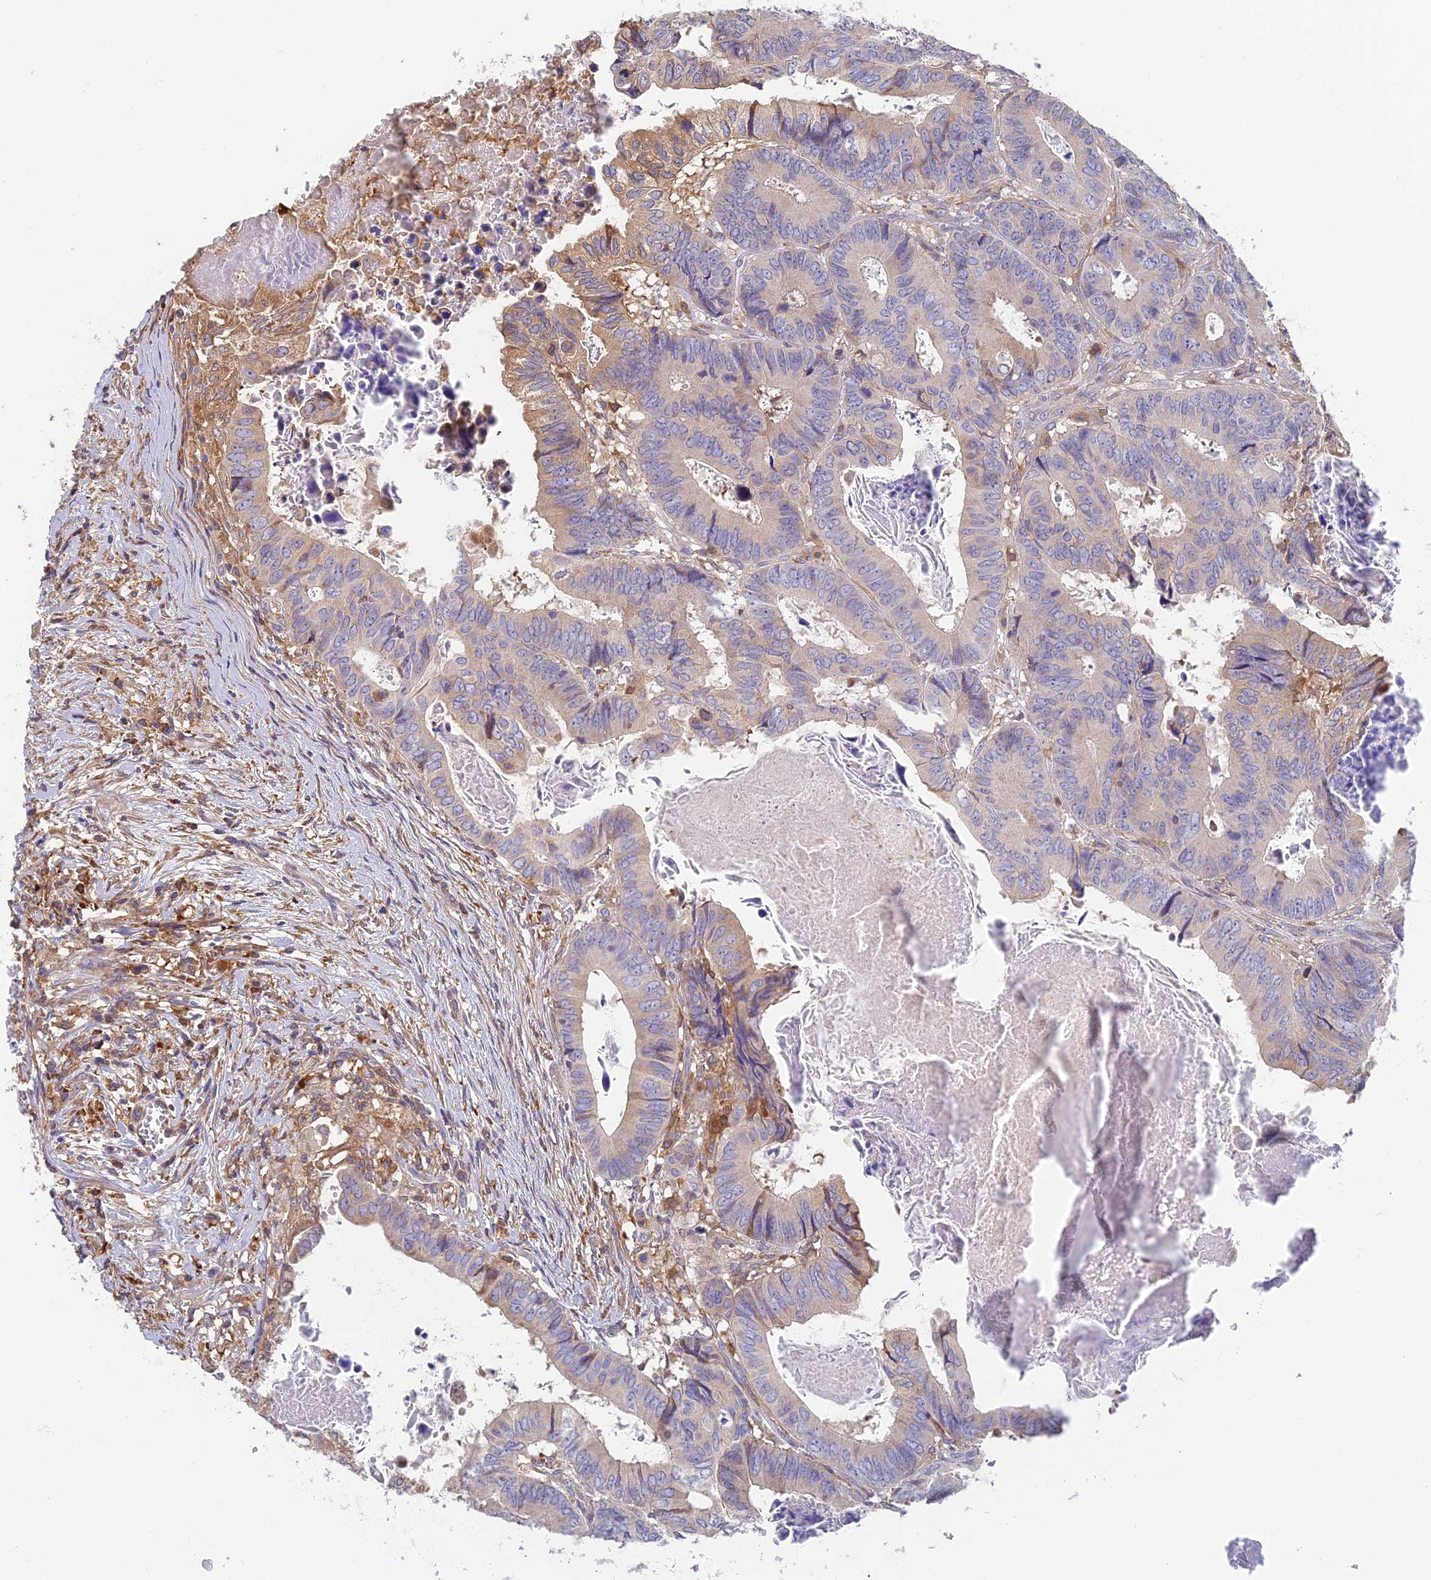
{"staining": {"intensity": "weak", "quantity": "<25%", "location": "cytoplasmic/membranous"}, "tissue": "colorectal cancer", "cell_type": "Tumor cells", "image_type": "cancer", "snomed": [{"axis": "morphology", "description": "Adenocarcinoma, NOS"}, {"axis": "topography", "description": "Colon"}], "caption": "A high-resolution micrograph shows immunohistochemistry staining of colorectal cancer (adenocarcinoma), which displays no significant positivity in tumor cells.", "gene": "IPO5", "patient": {"sex": "male", "age": 85}}